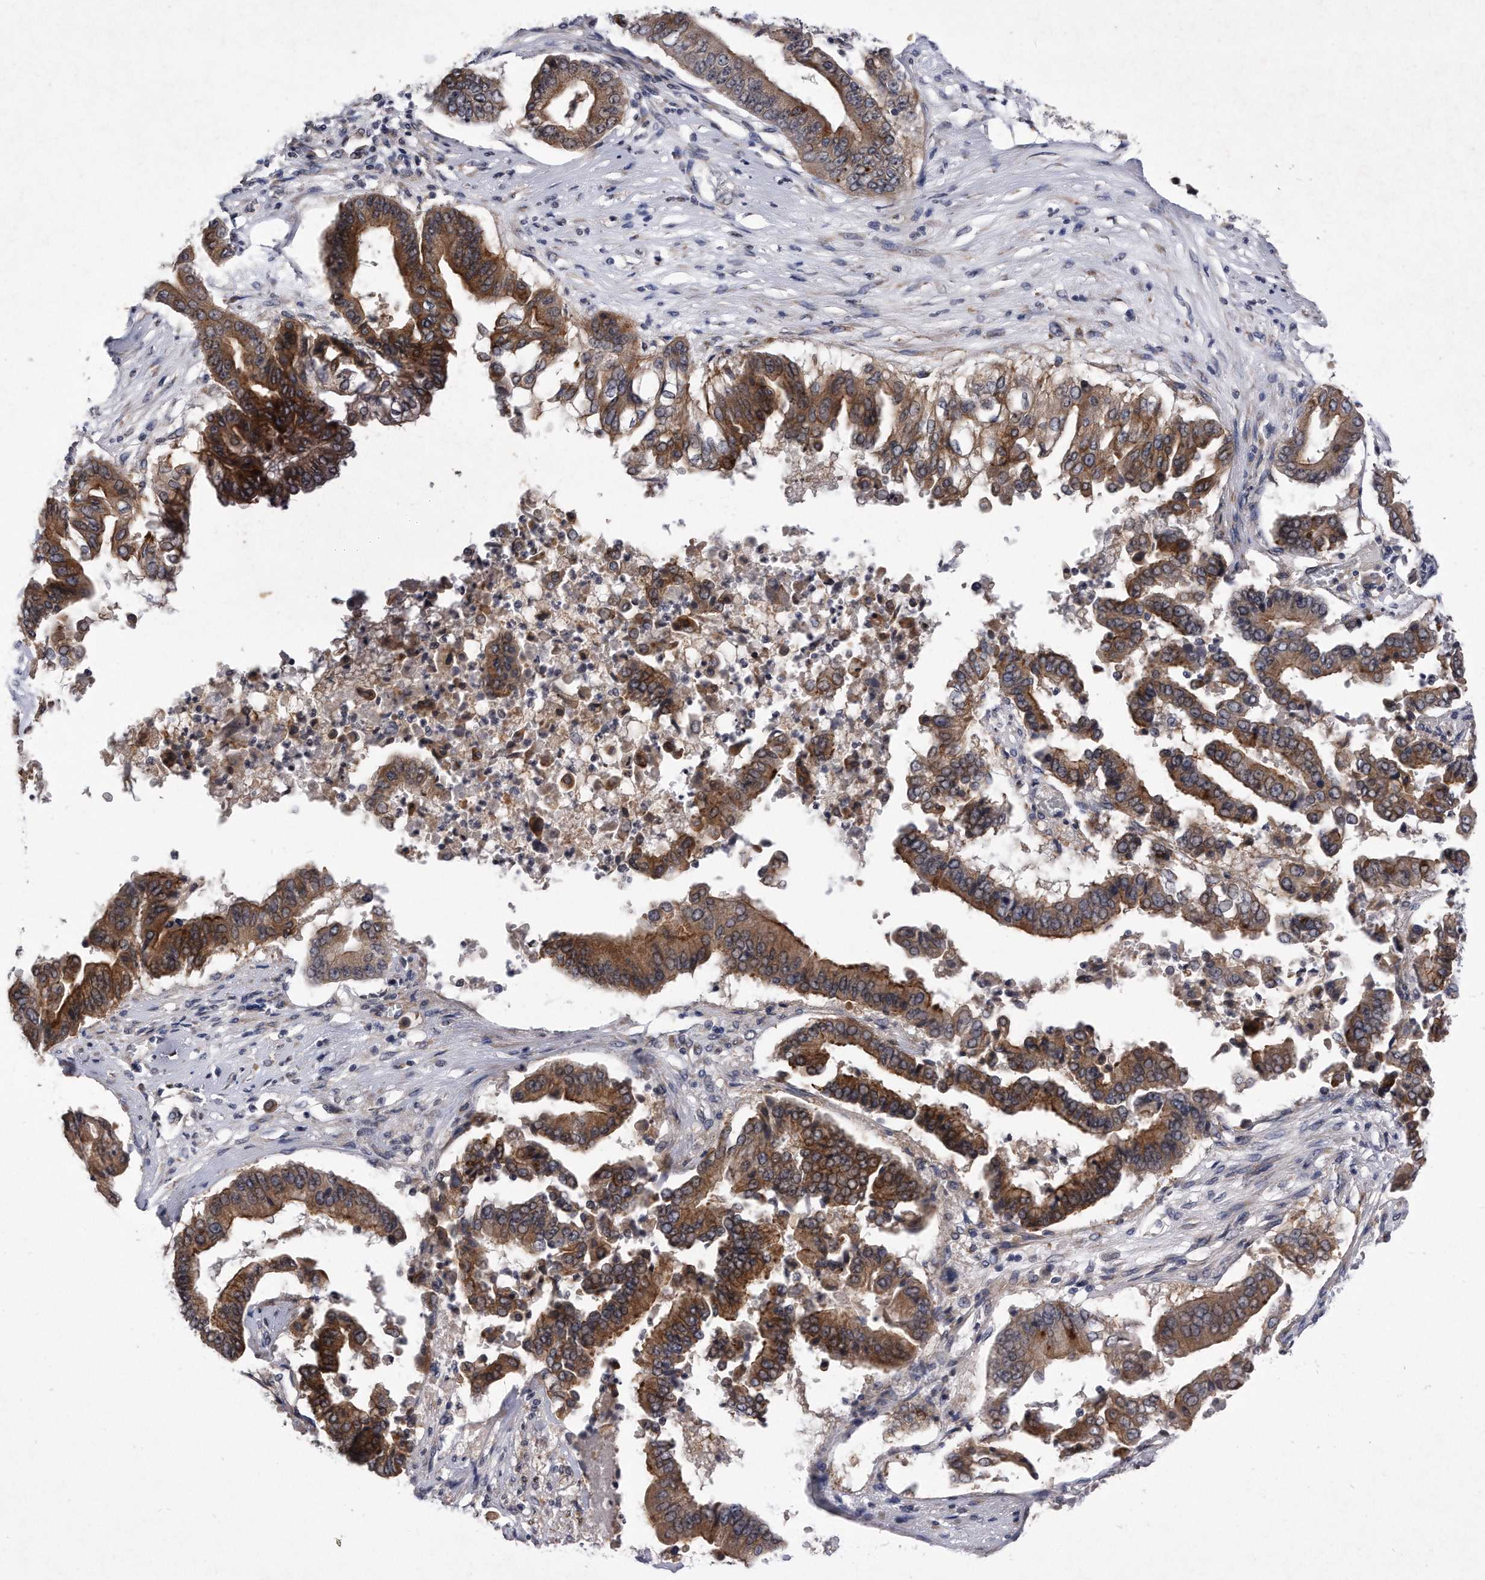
{"staining": {"intensity": "moderate", "quantity": ">75%", "location": "cytoplasmic/membranous"}, "tissue": "pancreatic cancer", "cell_type": "Tumor cells", "image_type": "cancer", "snomed": [{"axis": "morphology", "description": "Adenocarcinoma, NOS"}, {"axis": "topography", "description": "Pancreas"}], "caption": "Immunohistochemistry (IHC) of human pancreatic cancer displays medium levels of moderate cytoplasmic/membranous staining in approximately >75% of tumor cells.", "gene": "DAB1", "patient": {"sex": "female", "age": 77}}